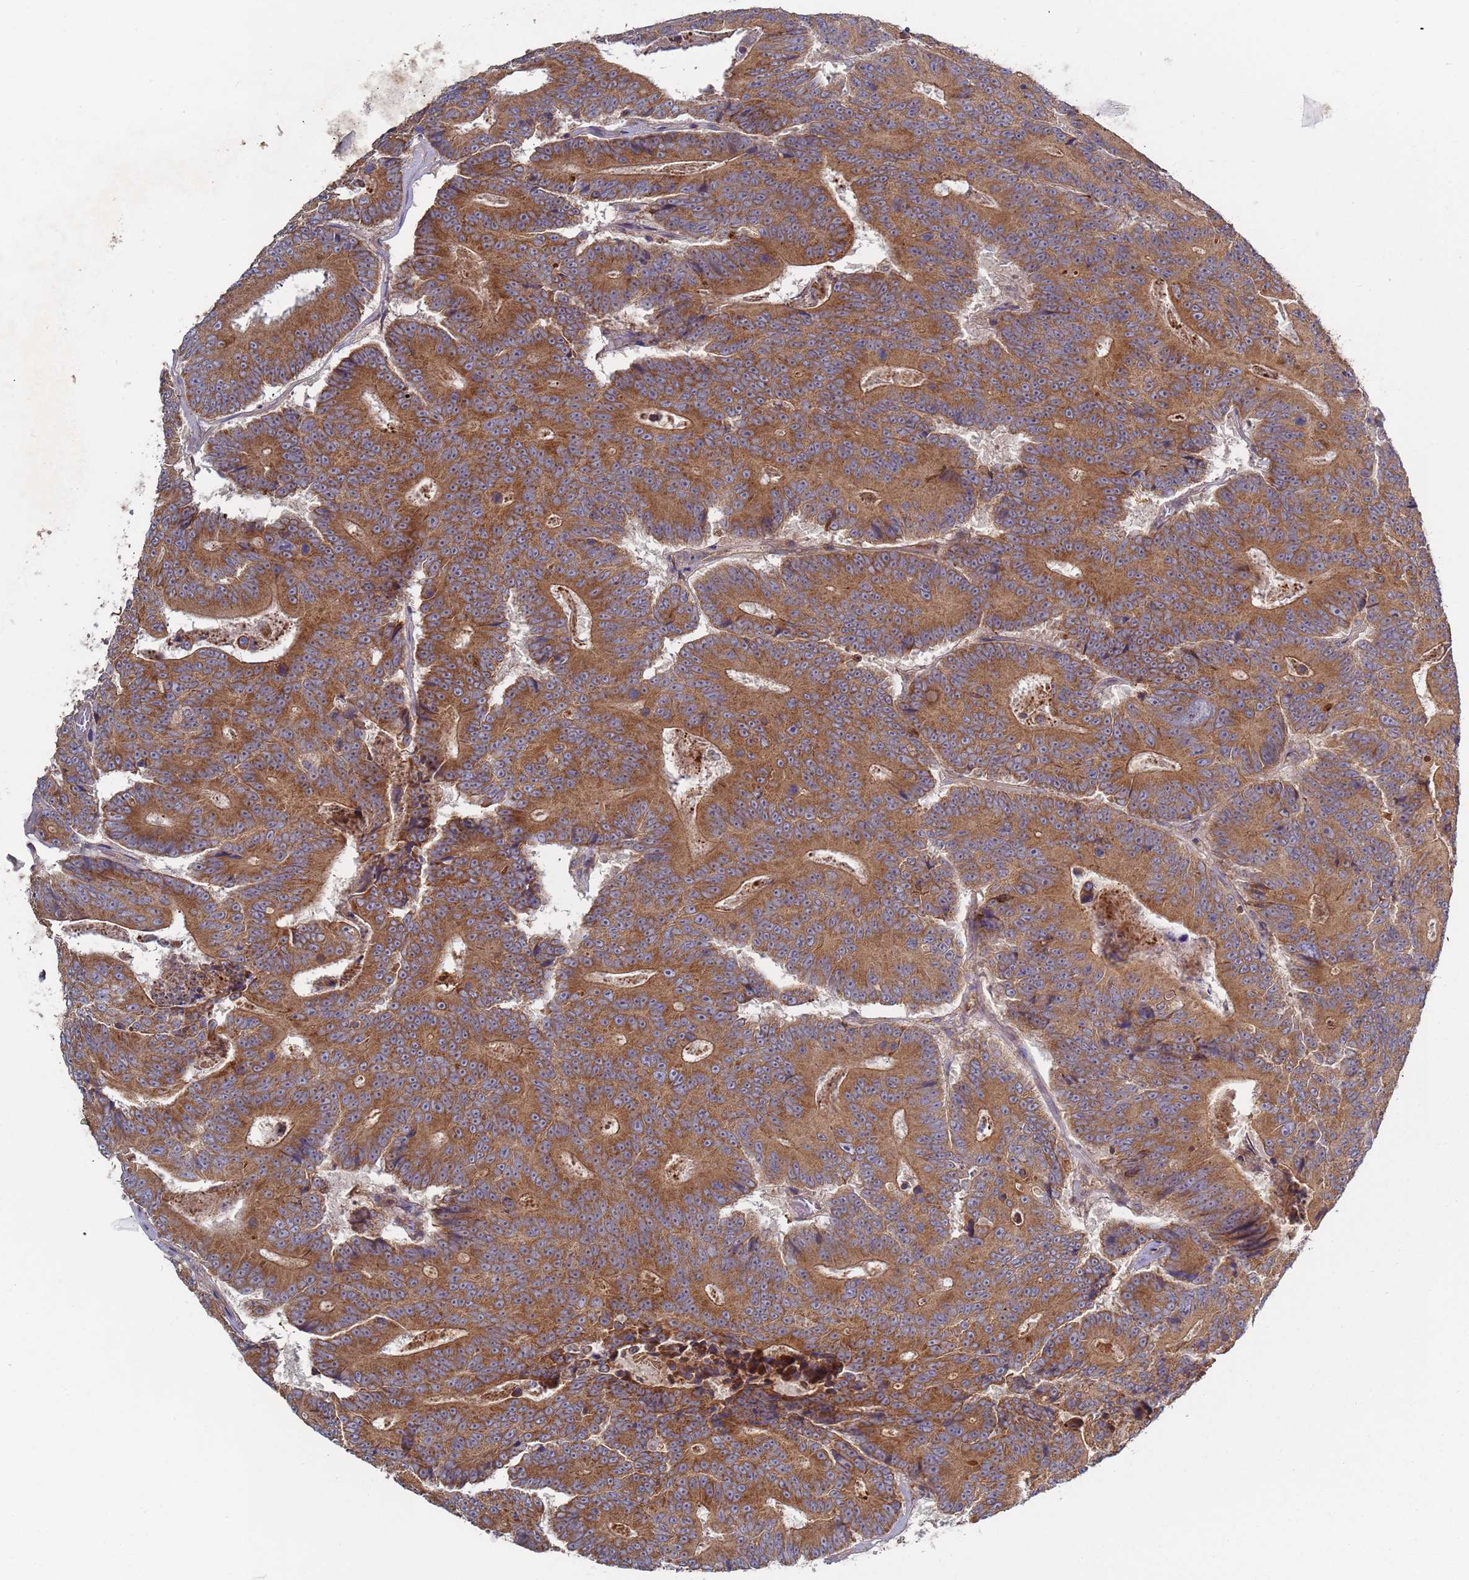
{"staining": {"intensity": "moderate", "quantity": ">75%", "location": "cytoplasmic/membranous"}, "tissue": "colorectal cancer", "cell_type": "Tumor cells", "image_type": "cancer", "snomed": [{"axis": "morphology", "description": "Adenocarcinoma, NOS"}, {"axis": "topography", "description": "Colon"}], "caption": "Tumor cells display moderate cytoplasmic/membranous staining in approximately >75% of cells in colorectal cancer.", "gene": "OR5A2", "patient": {"sex": "male", "age": 83}}